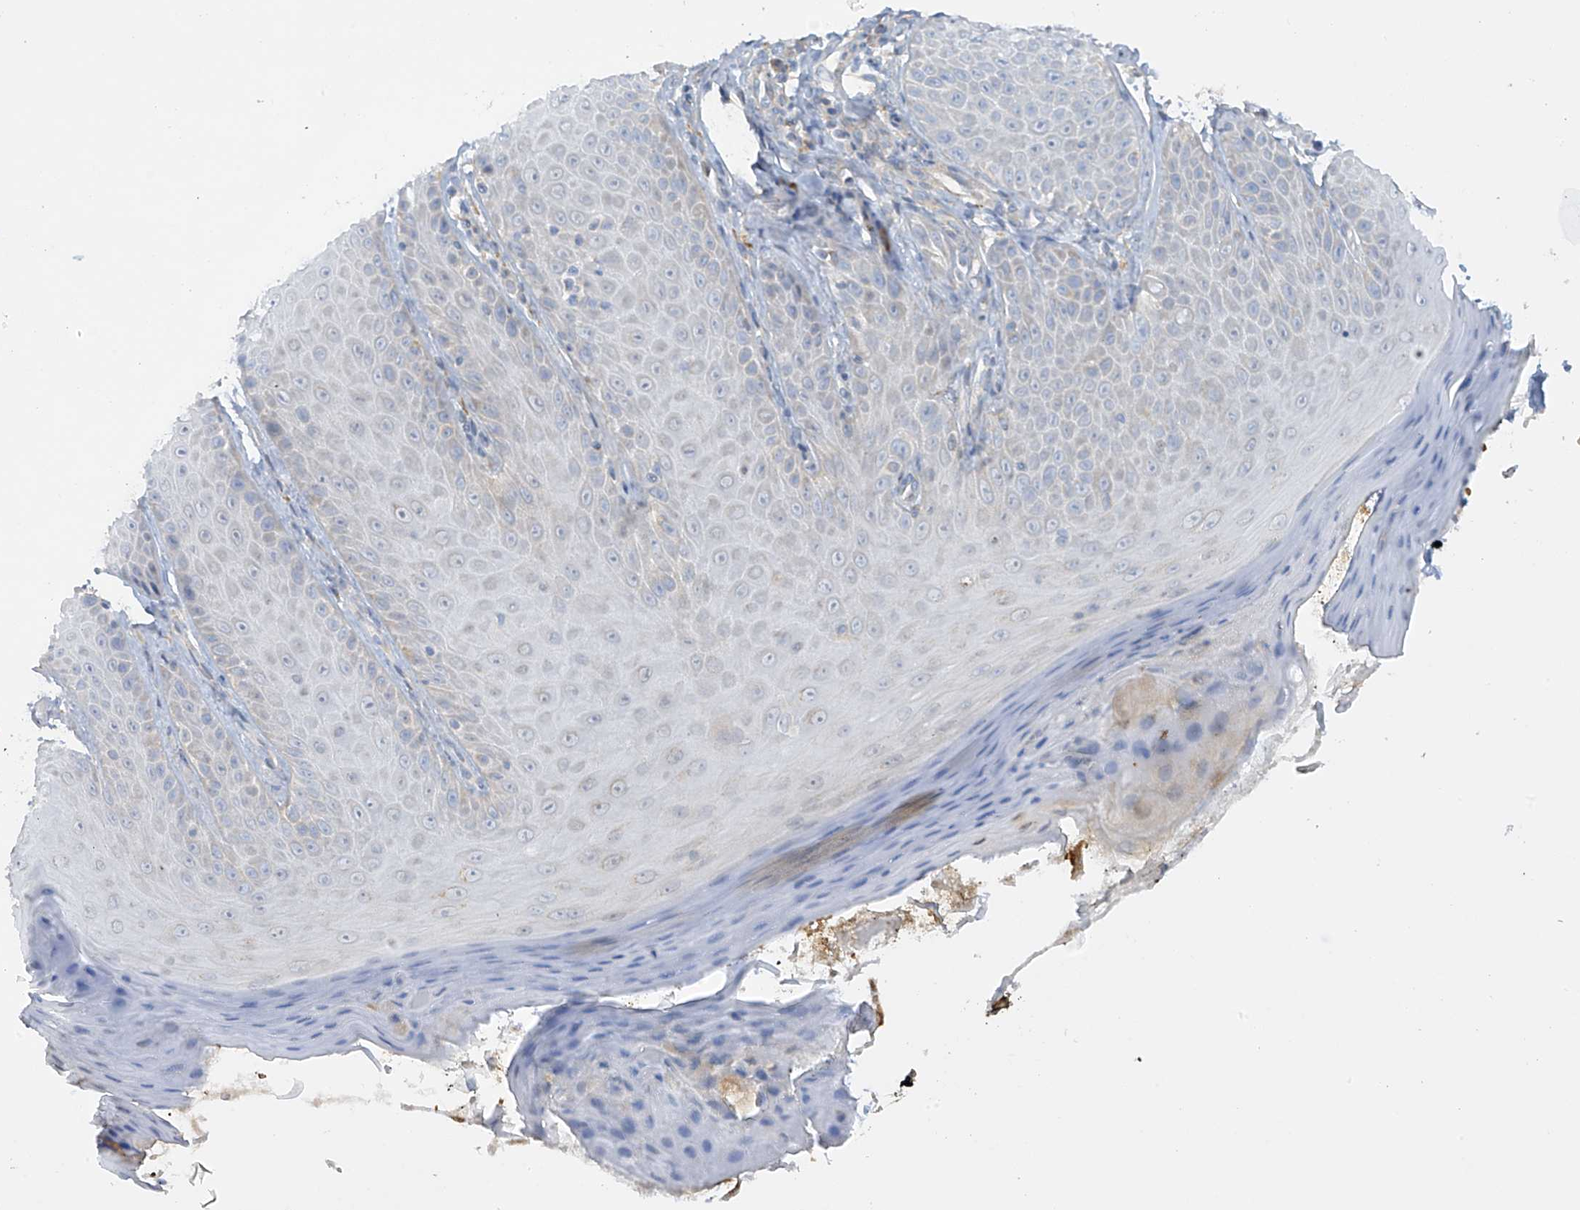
{"staining": {"intensity": "negative", "quantity": "none", "location": "none"}, "tissue": "skin", "cell_type": "Keratinocytes", "image_type": "normal", "snomed": [{"axis": "morphology", "description": "Normal tissue, NOS"}, {"axis": "topography", "description": "Skin"}], "caption": "An immunohistochemistry histopathology image of benign skin is shown. There is no staining in keratinocytes of skin. (Stains: DAB (3,3'-diaminobenzidine) immunohistochemistry (IHC) with hematoxylin counter stain, Microscopy: brightfield microscopy at high magnification).", "gene": "METTL18", "patient": {"sex": "male", "age": 57}}